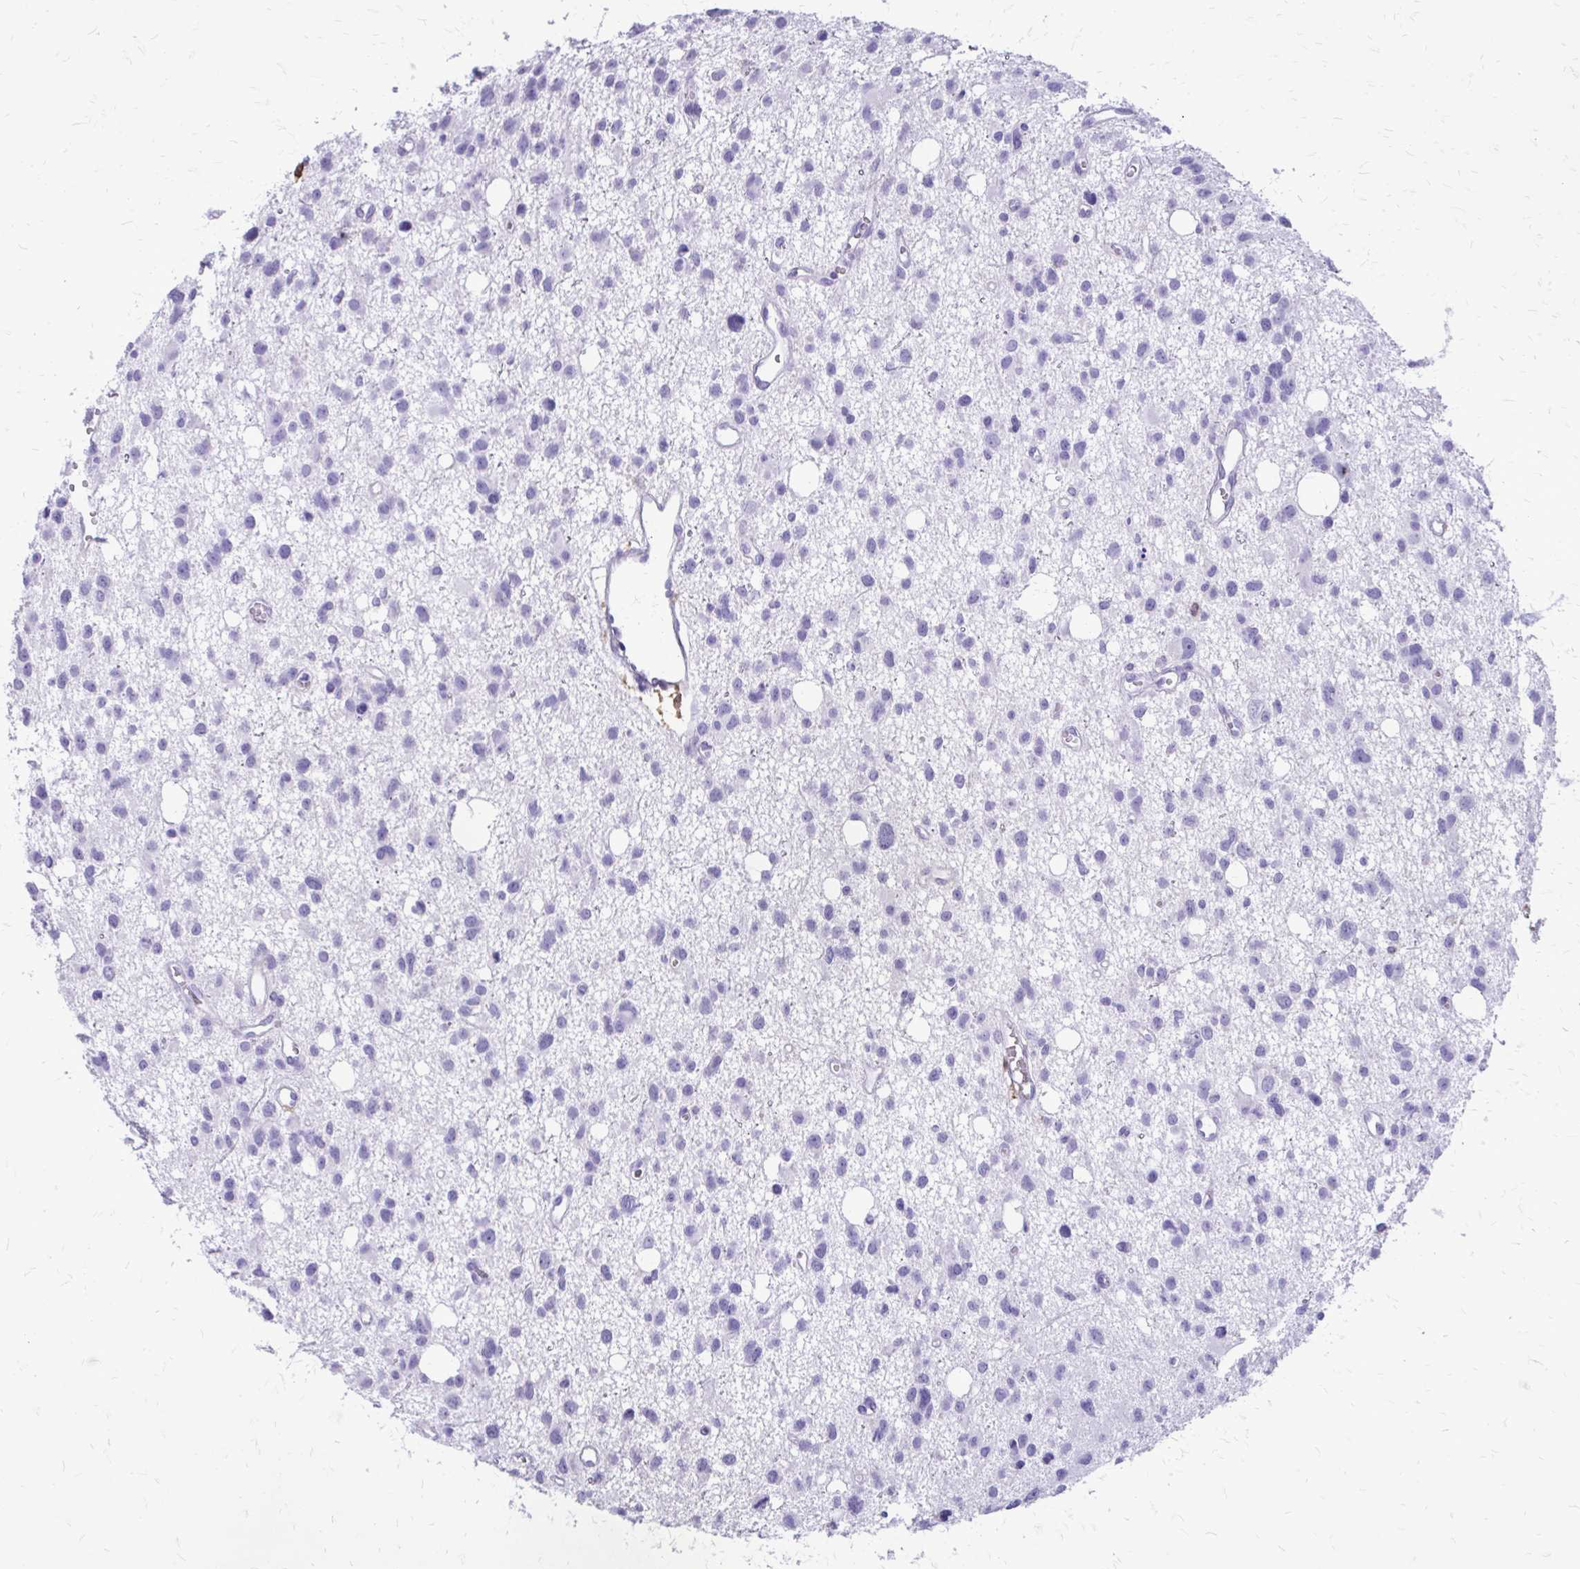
{"staining": {"intensity": "negative", "quantity": "none", "location": "none"}, "tissue": "glioma", "cell_type": "Tumor cells", "image_type": "cancer", "snomed": [{"axis": "morphology", "description": "Glioma, malignant, High grade"}, {"axis": "topography", "description": "Brain"}], "caption": "Malignant high-grade glioma stained for a protein using IHC reveals no positivity tumor cells.", "gene": "SIGLEC11", "patient": {"sex": "male", "age": 23}}